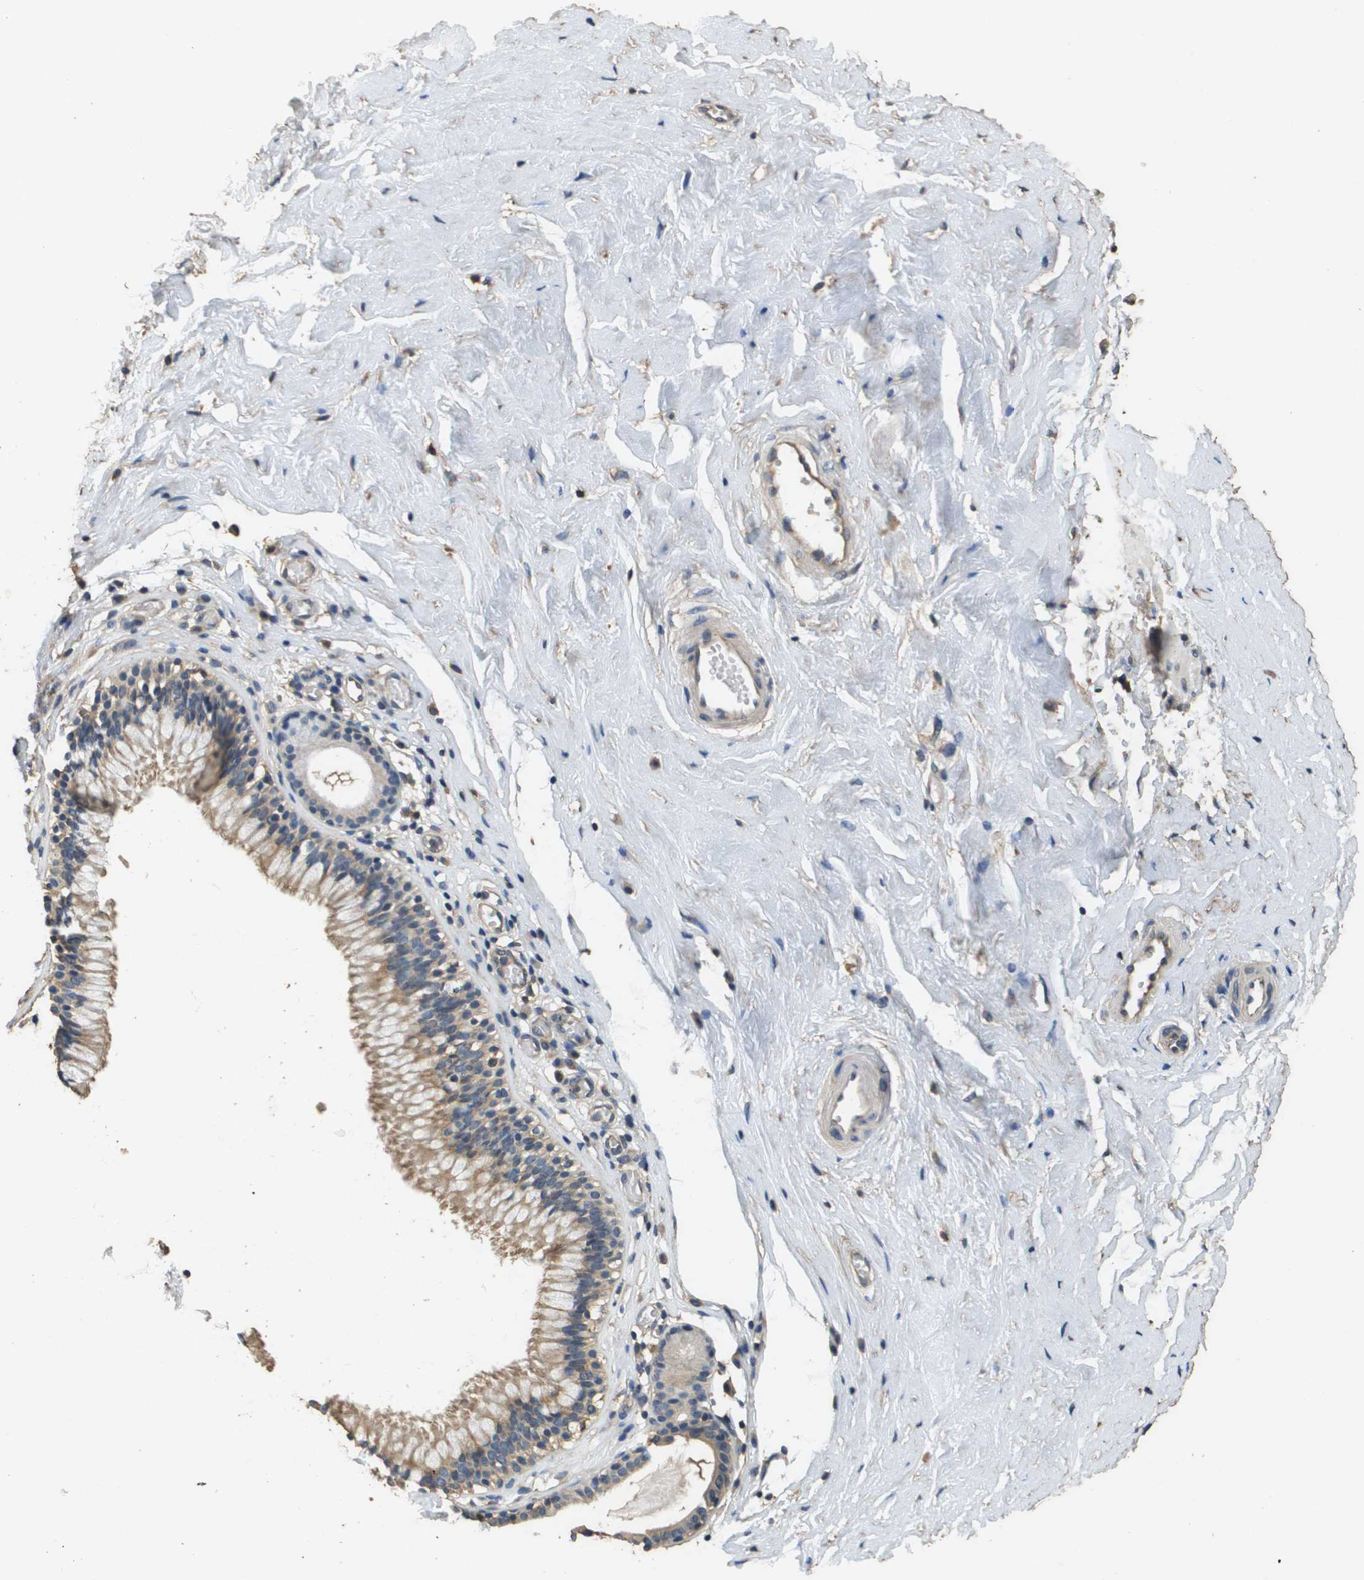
{"staining": {"intensity": "moderate", "quantity": ">75%", "location": "cytoplasmic/membranous"}, "tissue": "nasopharynx", "cell_type": "Respiratory epithelial cells", "image_type": "normal", "snomed": [{"axis": "morphology", "description": "Normal tissue, NOS"}, {"axis": "morphology", "description": "Inflammation, NOS"}, {"axis": "topography", "description": "Nasopharynx"}], "caption": "Immunohistochemistry (DAB) staining of normal nasopharynx reveals moderate cytoplasmic/membranous protein staining in approximately >75% of respiratory epithelial cells.", "gene": "RAB6B", "patient": {"sex": "male", "age": 48}}